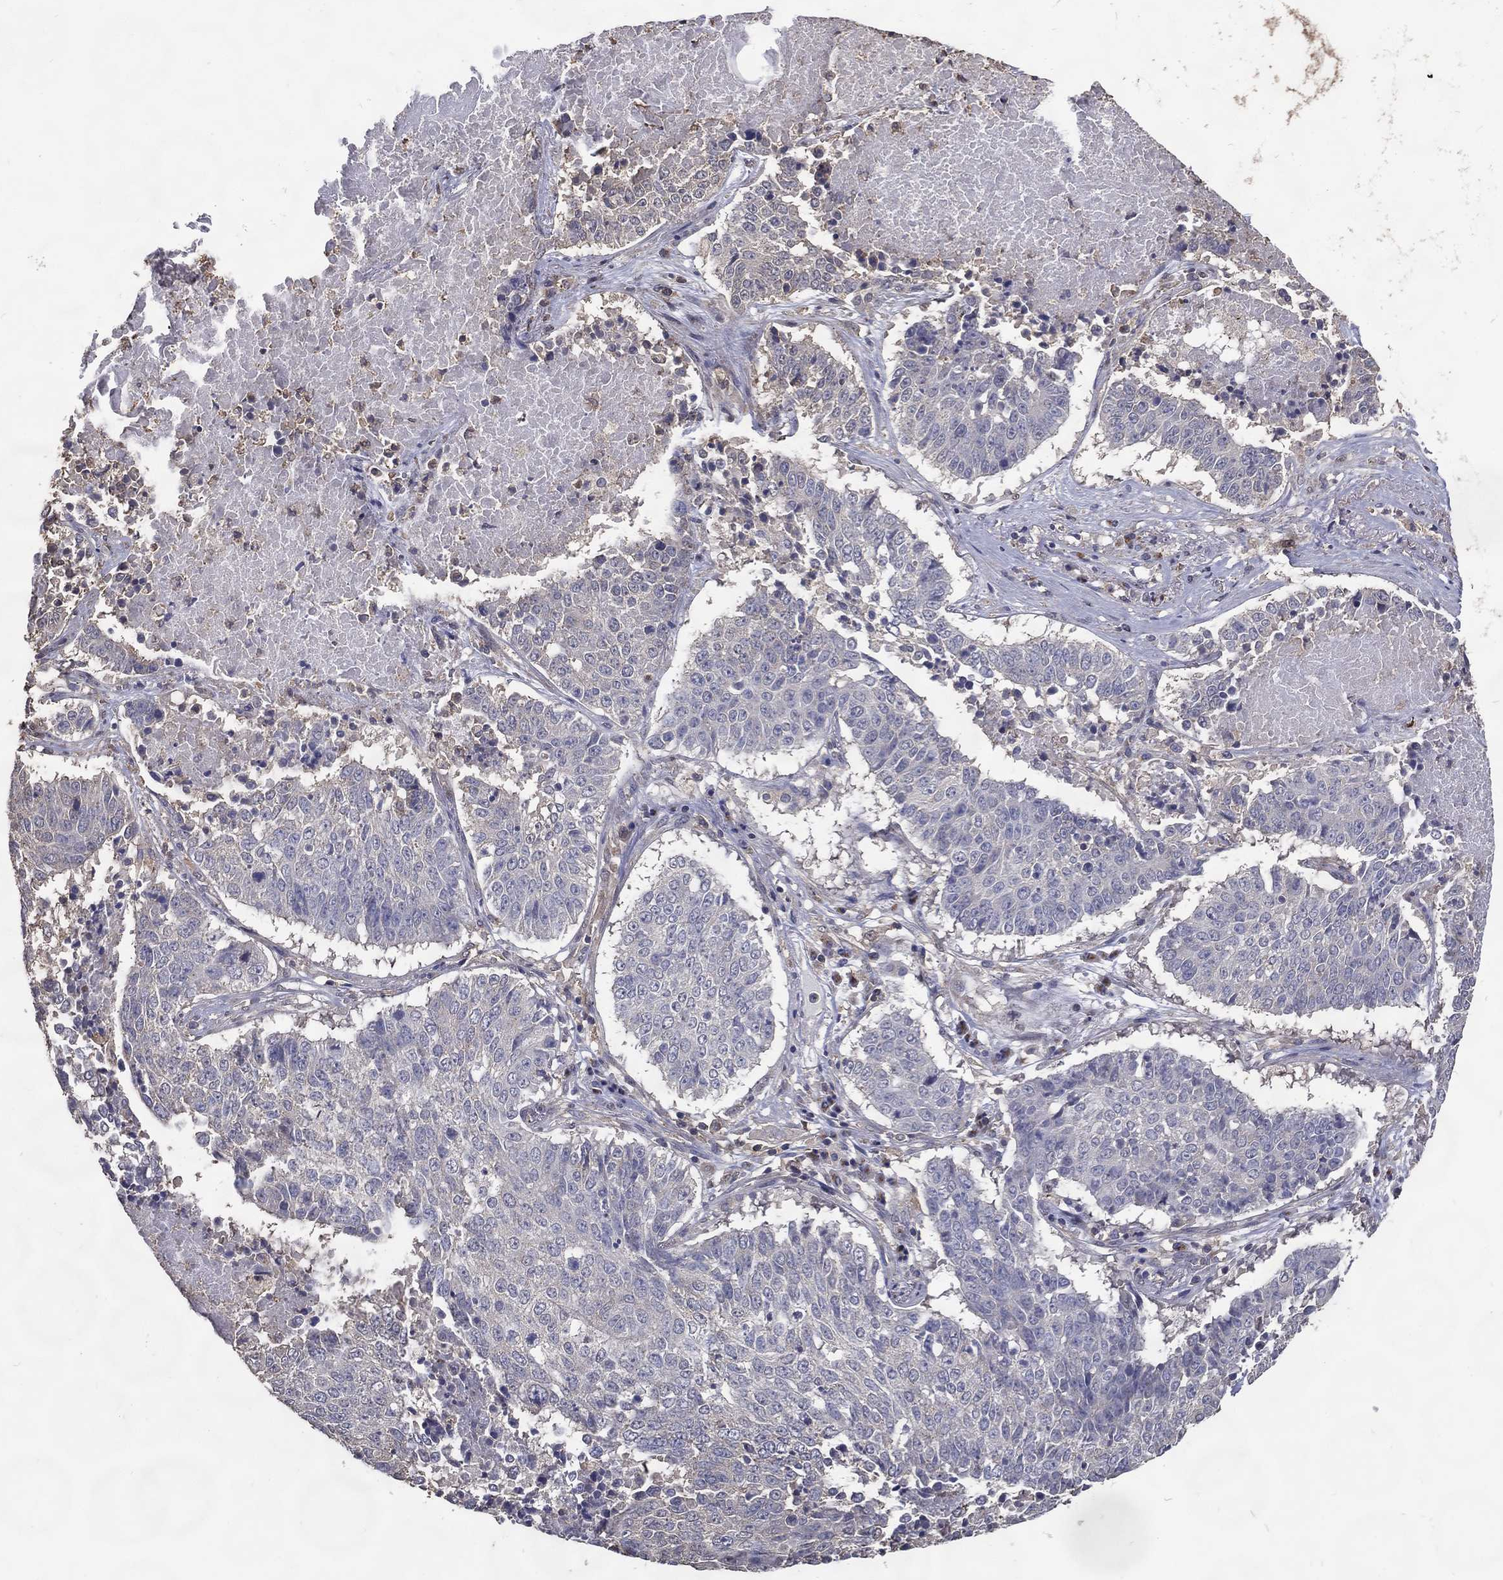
{"staining": {"intensity": "negative", "quantity": "none", "location": "none"}, "tissue": "lung cancer", "cell_type": "Tumor cells", "image_type": "cancer", "snomed": [{"axis": "morphology", "description": "Squamous cell carcinoma, NOS"}, {"axis": "topography", "description": "Lung"}], "caption": "The micrograph shows no staining of tumor cells in lung cancer (squamous cell carcinoma). (Brightfield microscopy of DAB IHC at high magnification).", "gene": "GPR183", "patient": {"sex": "male", "age": 64}}